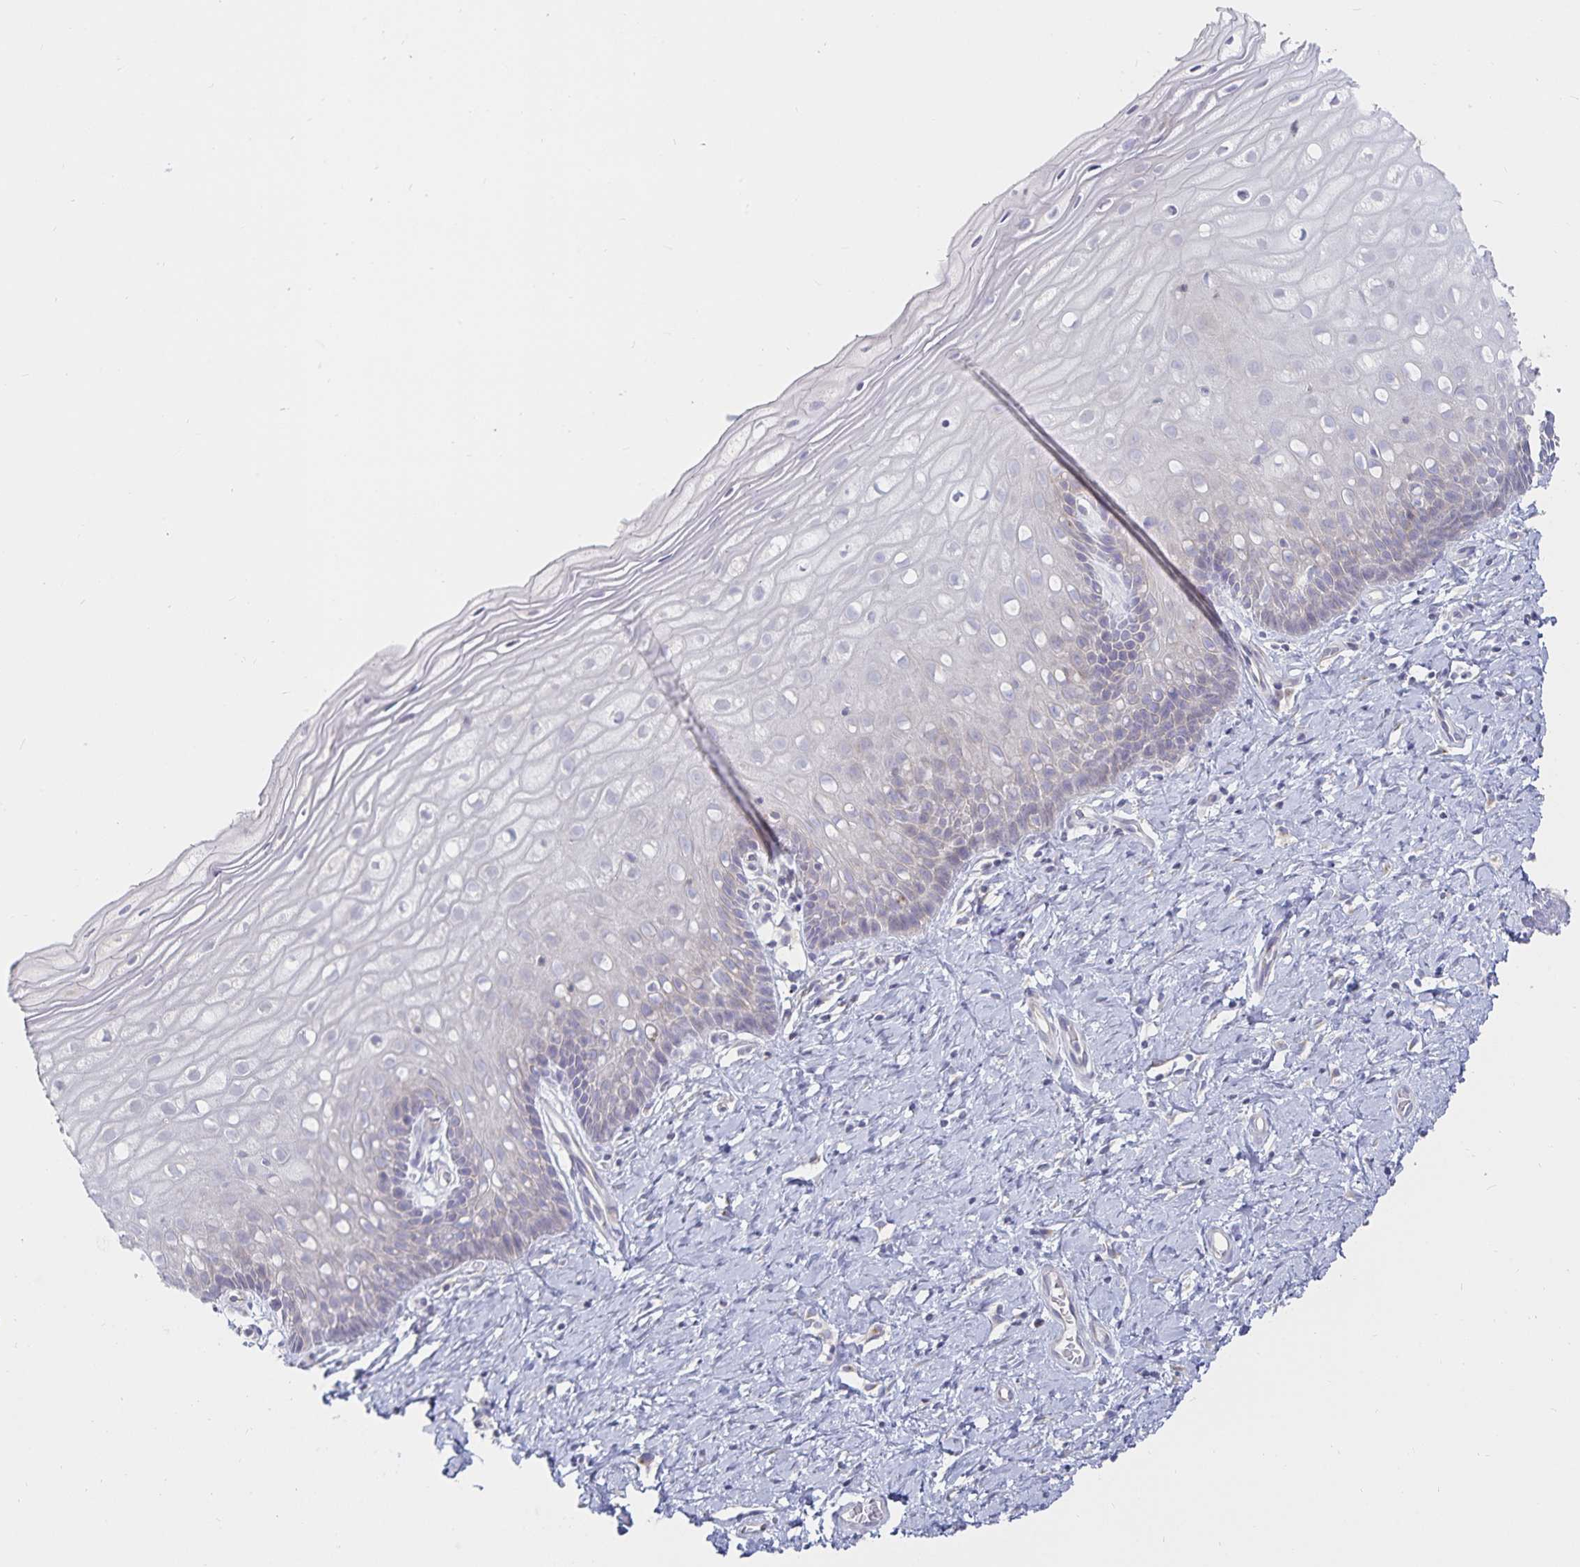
{"staining": {"intensity": "negative", "quantity": "none", "location": "none"}, "tissue": "cervix", "cell_type": "Glandular cells", "image_type": "normal", "snomed": [{"axis": "morphology", "description": "Normal tissue, NOS"}, {"axis": "topography", "description": "Cervix"}], "caption": "High power microscopy photomicrograph of an immunohistochemistry histopathology image of normal cervix, revealing no significant positivity in glandular cells.", "gene": "SFTPA1", "patient": {"sex": "female", "age": 37}}